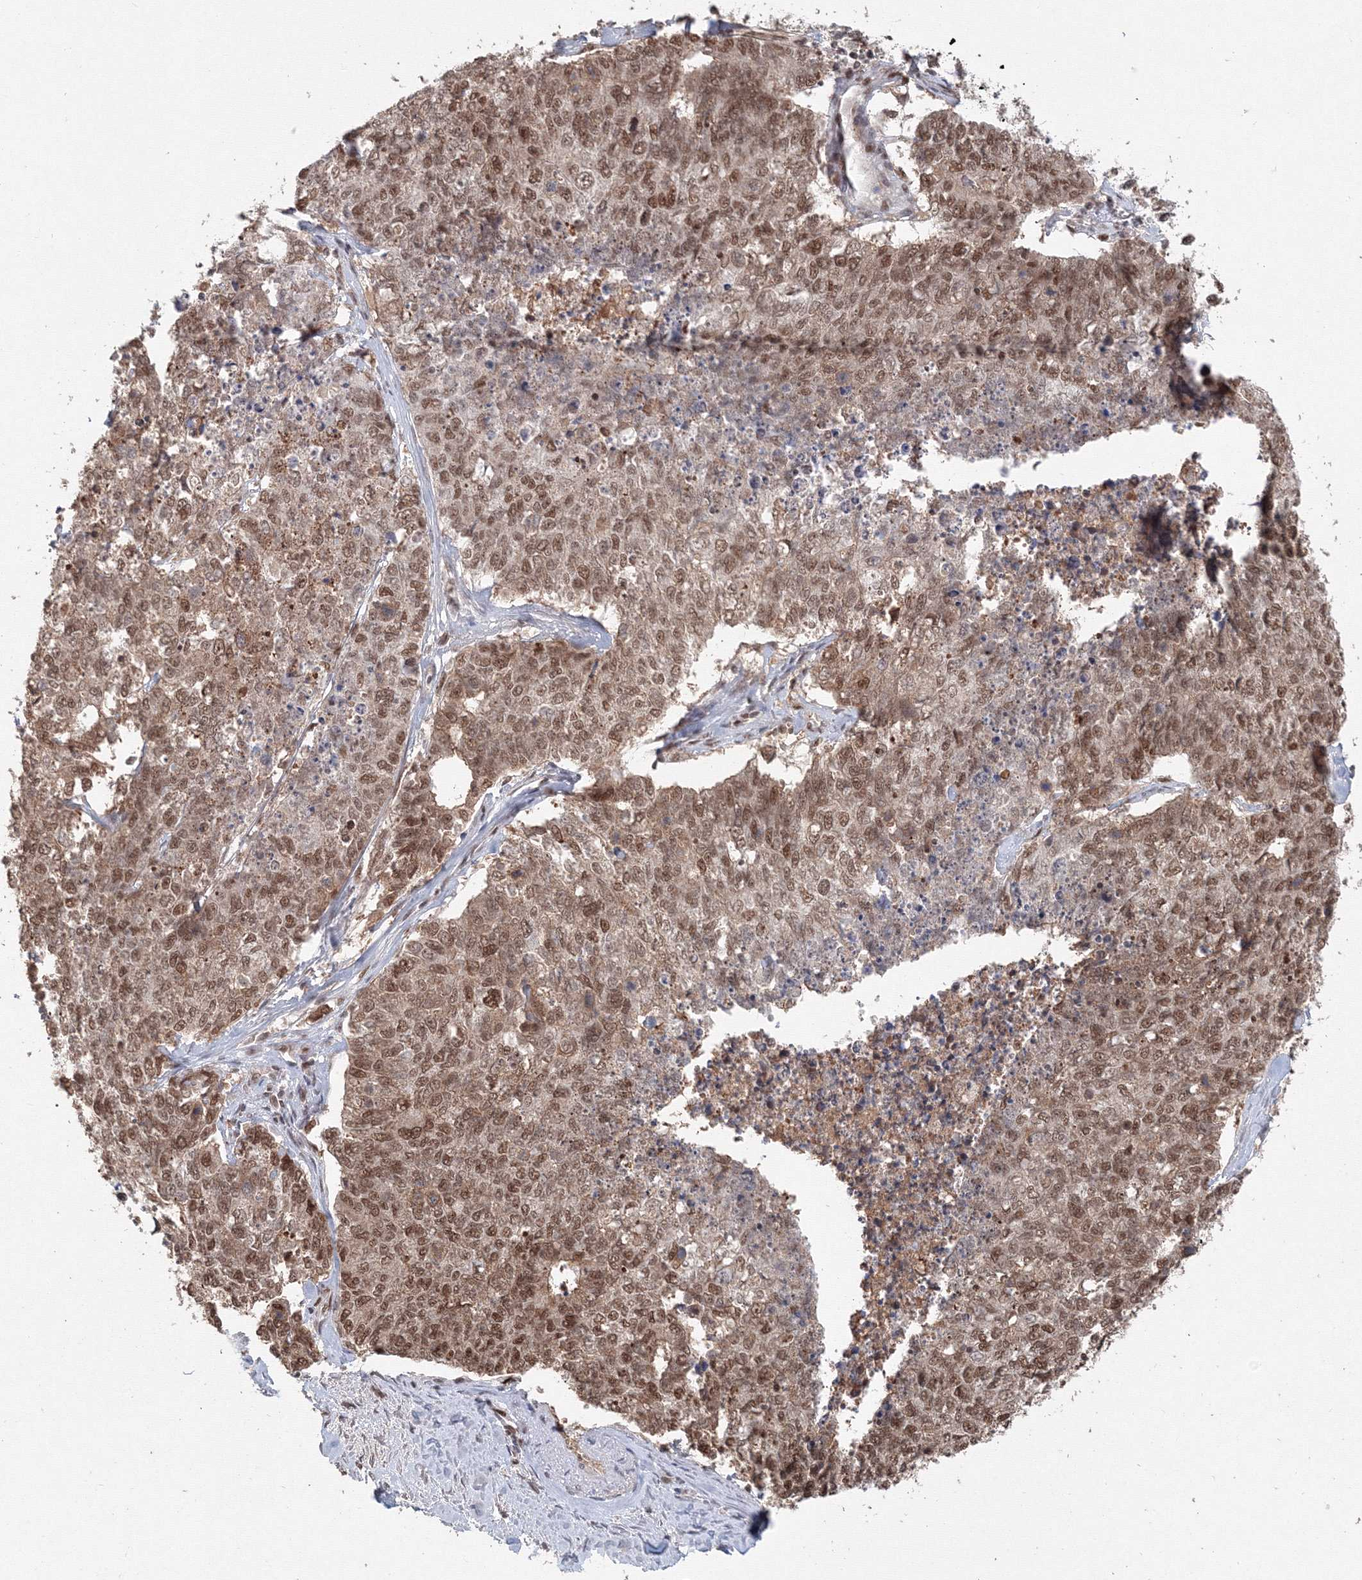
{"staining": {"intensity": "moderate", "quantity": ">75%", "location": "cytoplasmic/membranous,nuclear"}, "tissue": "cervical cancer", "cell_type": "Tumor cells", "image_type": "cancer", "snomed": [{"axis": "morphology", "description": "Squamous cell carcinoma, NOS"}, {"axis": "topography", "description": "Cervix"}], "caption": "This photomicrograph shows immunohistochemistry (IHC) staining of human cervical squamous cell carcinoma, with medium moderate cytoplasmic/membranous and nuclear positivity in about >75% of tumor cells.", "gene": "IWS1", "patient": {"sex": "female", "age": 63}}